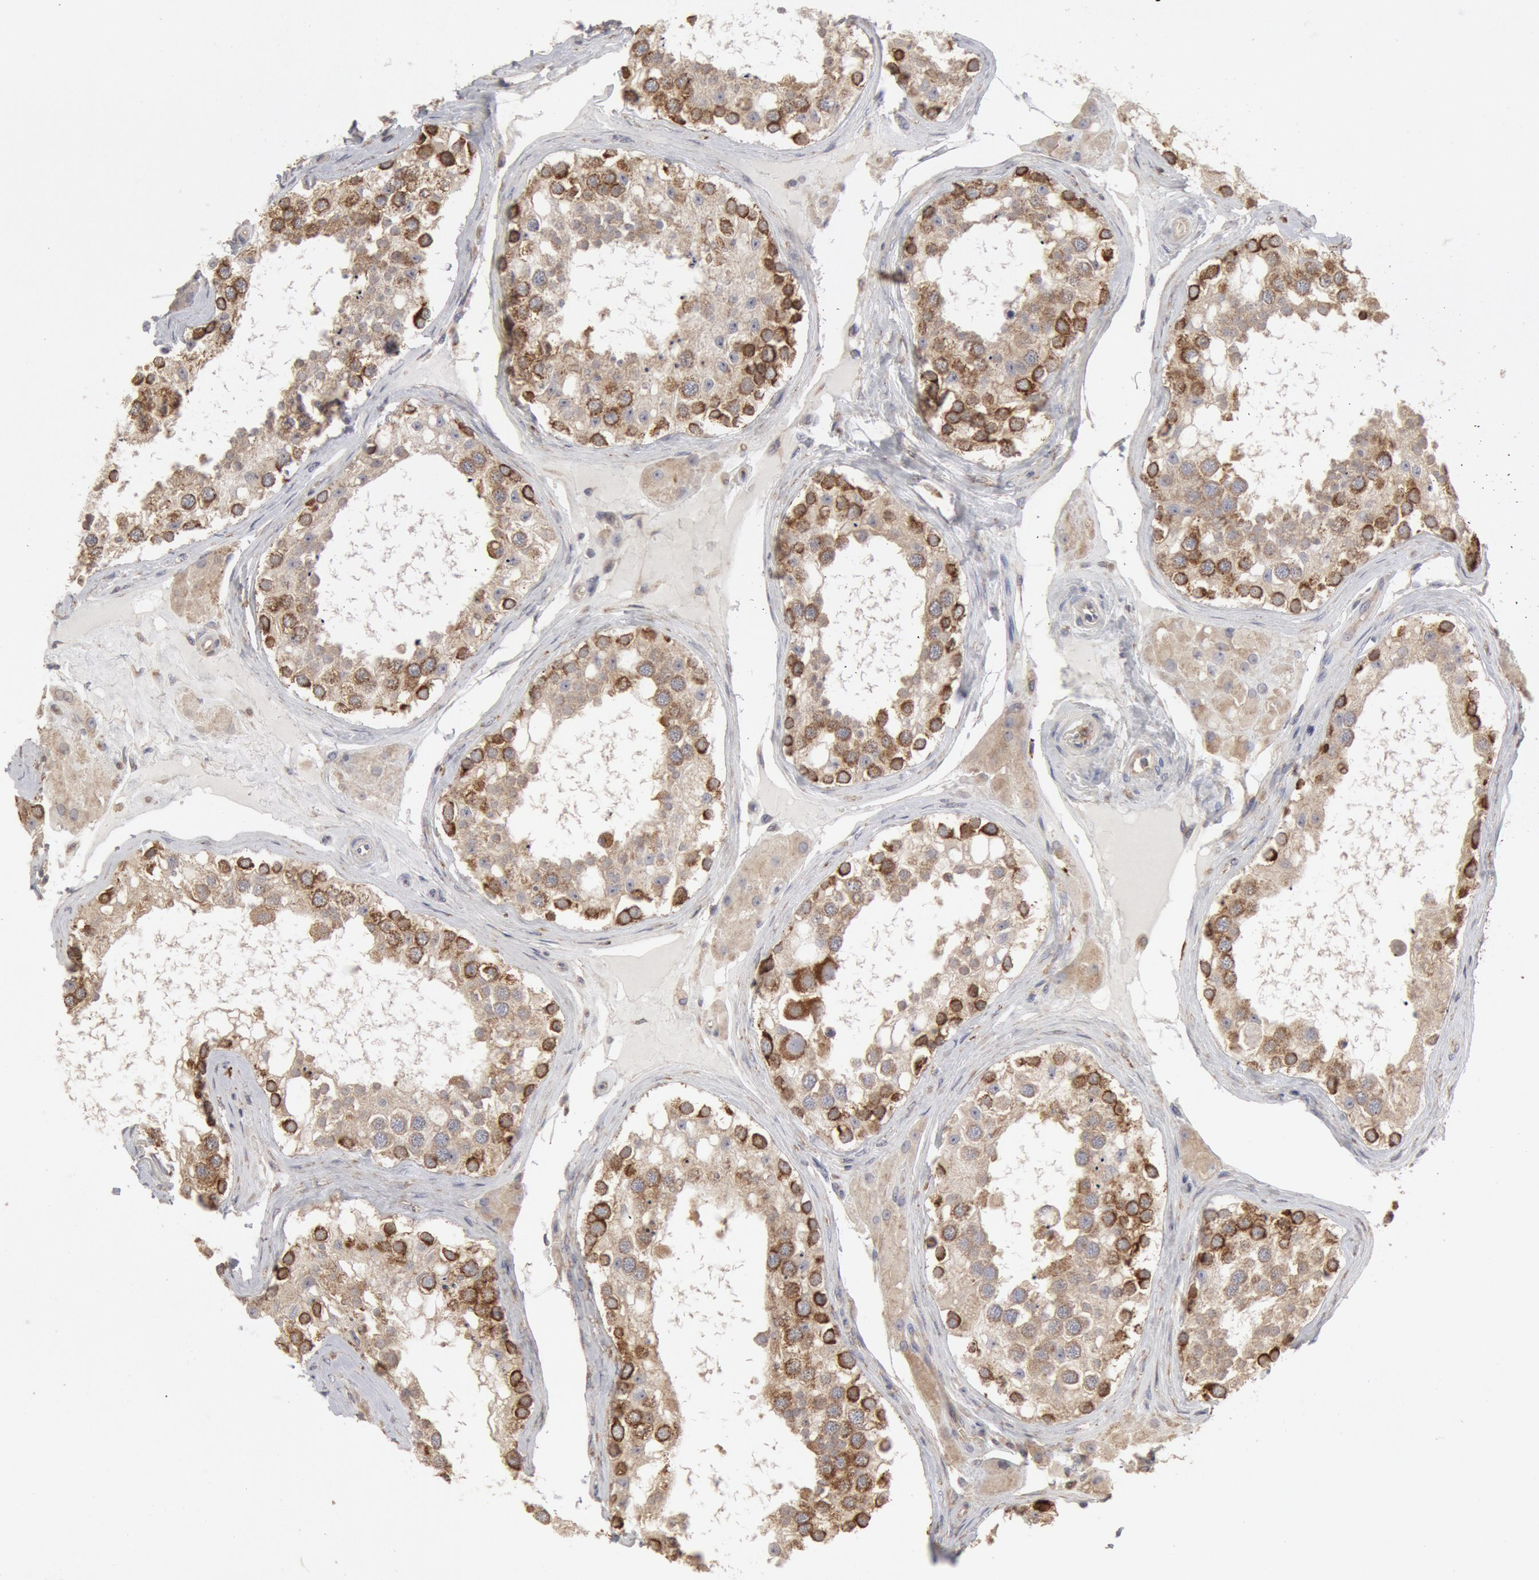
{"staining": {"intensity": "strong", "quantity": "25%-75%", "location": "cytoplasmic/membranous"}, "tissue": "testis", "cell_type": "Cells in seminiferous ducts", "image_type": "normal", "snomed": [{"axis": "morphology", "description": "Normal tissue, NOS"}, {"axis": "topography", "description": "Testis"}], "caption": "A photomicrograph of testis stained for a protein demonstrates strong cytoplasmic/membranous brown staining in cells in seminiferous ducts. (DAB (3,3'-diaminobenzidine) IHC with brightfield microscopy, high magnification).", "gene": "OSBPL8", "patient": {"sex": "male", "age": 68}}